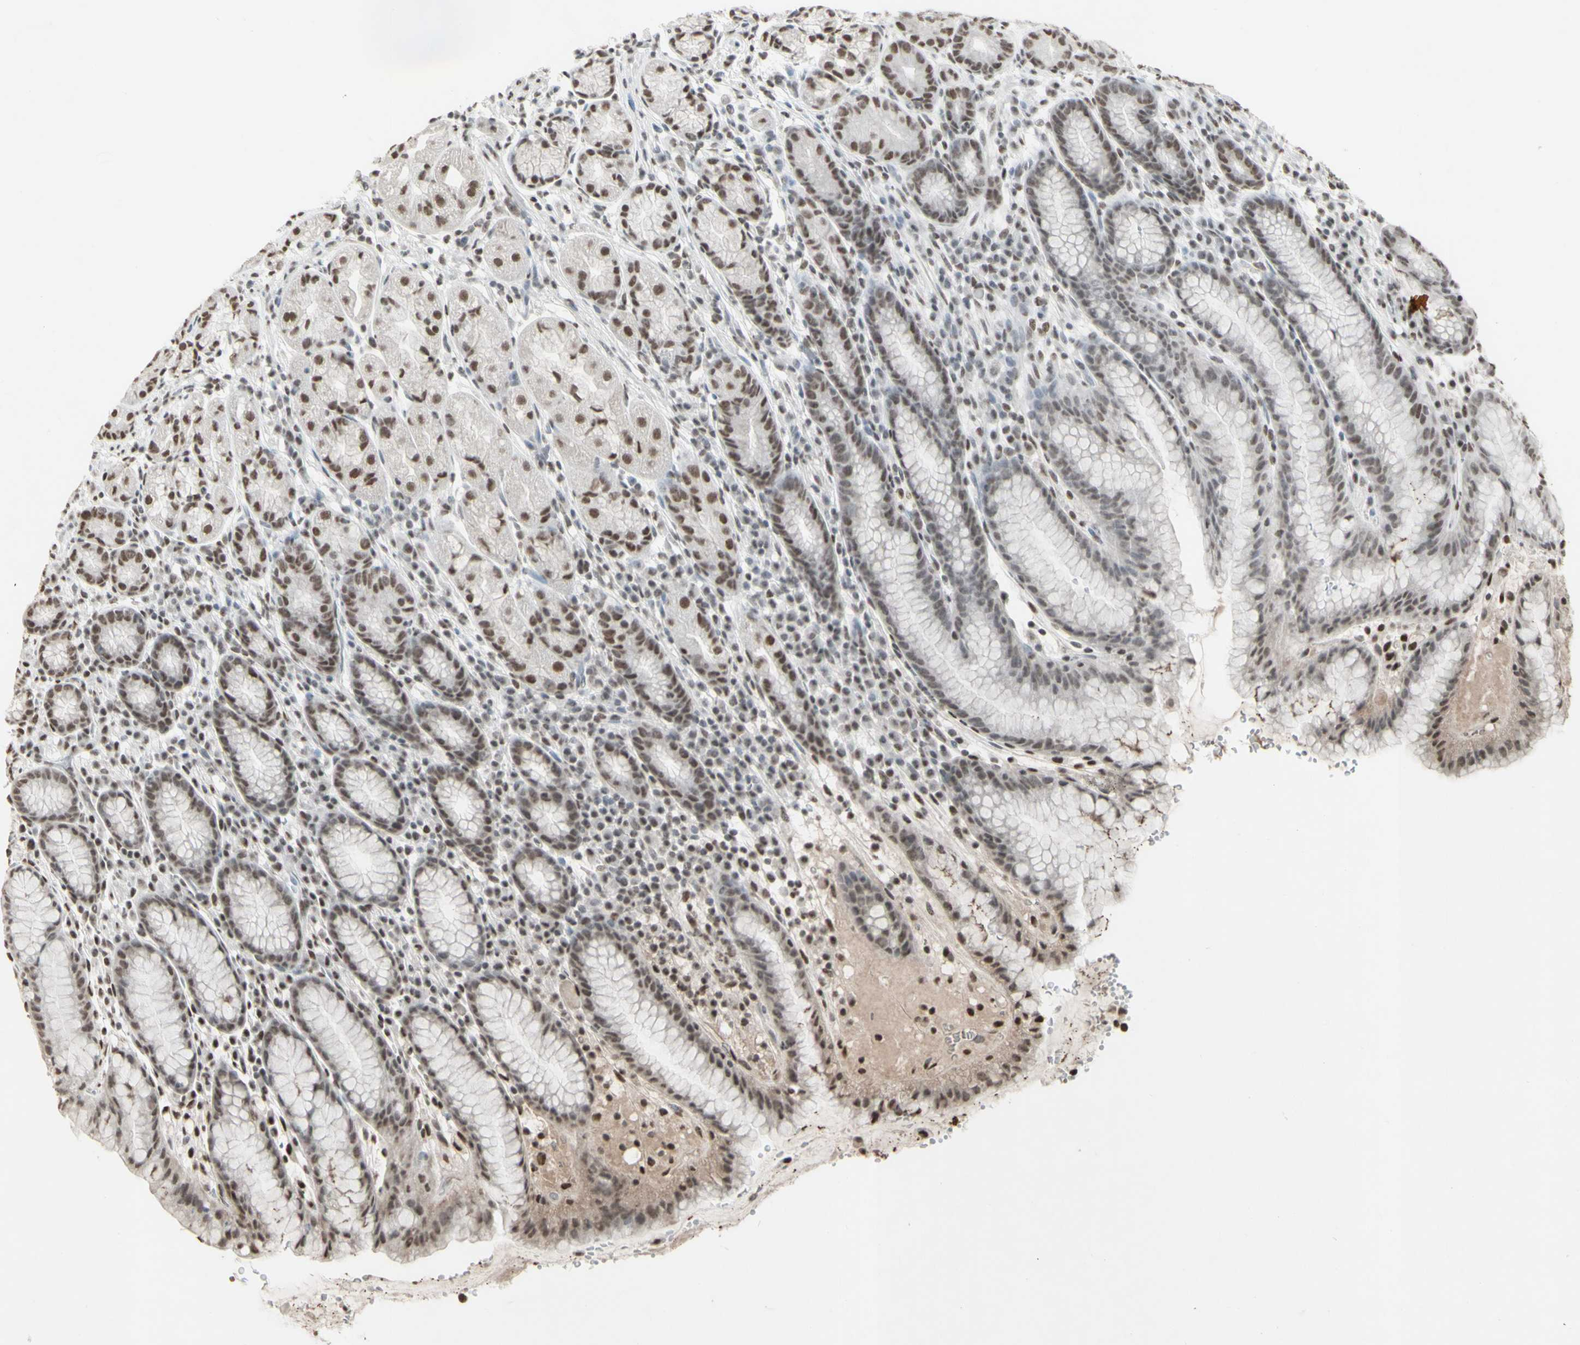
{"staining": {"intensity": "moderate", "quantity": ">75%", "location": "nuclear"}, "tissue": "stomach", "cell_type": "Glandular cells", "image_type": "normal", "snomed": [{"axis": "morphology", "description": "Normal tissue, NOS"}, {"axis": "topography", "description": "Stomach, lower"}], "caption": "Immunohistochemistry image of unremarkable stomach: stomach stained using immunohistochemistry (IHC) exhibits medium levels of moderate protein expression localized specifically in the nuclear of glandular cells, appearing as a nuclear brown color.", "gene": "TRIM28", "patient": {"sex": "male", "age": 52}}